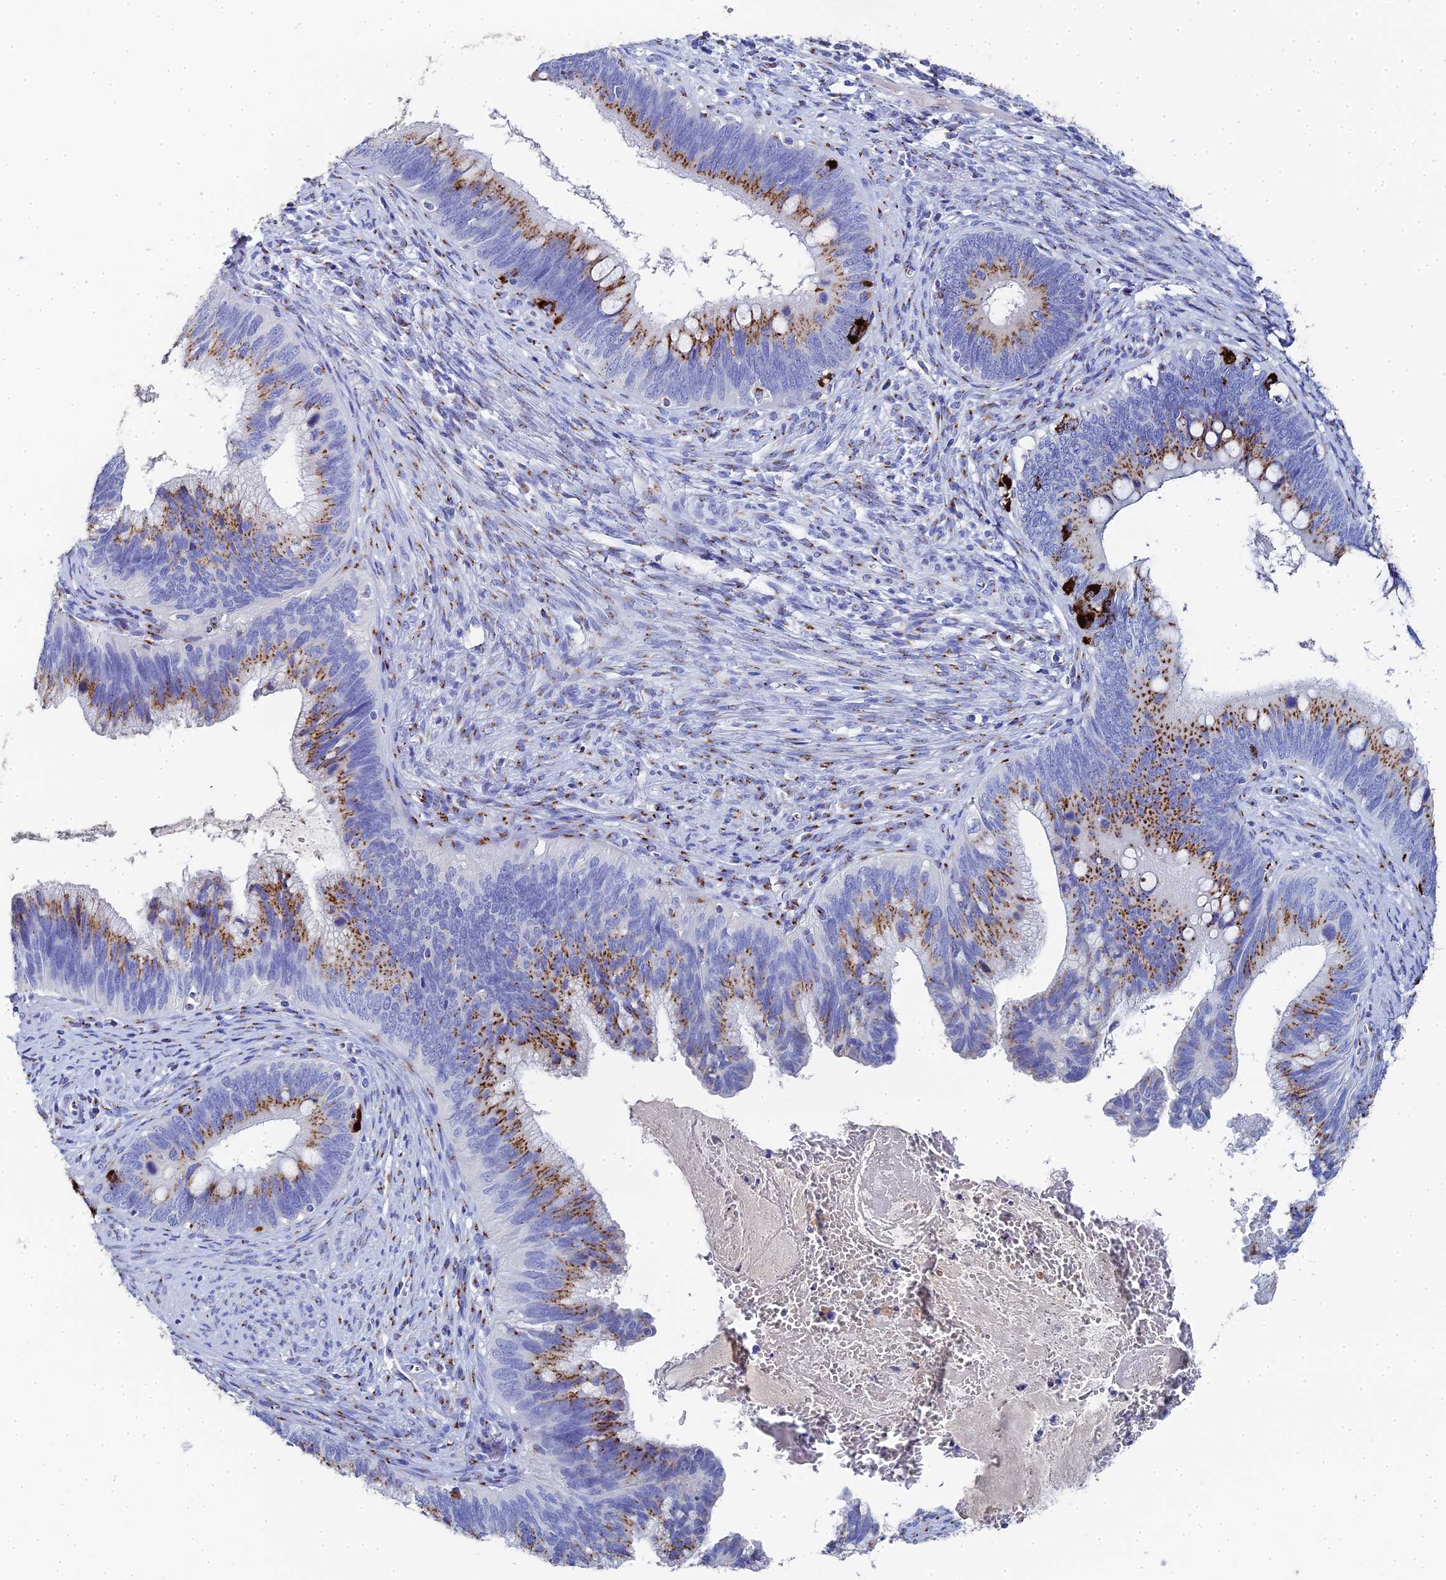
{"staining": {"intensity": "moderate", "quantity": ">75%", "location": "cytoplasmic/membranous"}, "tissue": "cervical cancer", "cell_type": "Tumor cells", "image_type": "cancer", "snomed": [{"axis": "morphology", "description": "Adenocarcinoma, NOS"}, {"axis": "topography", "description": "Cervix"}], "caption": "DAB immunohistochemical staining of human cervical adenocarcinoma exhibits moderate cytoplasmic/membranous protein positivity in approximately >75% of tumor cells. (brown staining indicates protein expression, while blue staining denotes nuclei).", "gene": "ENSG00000268674", "patient": {"sex": "female", "age": 42}}